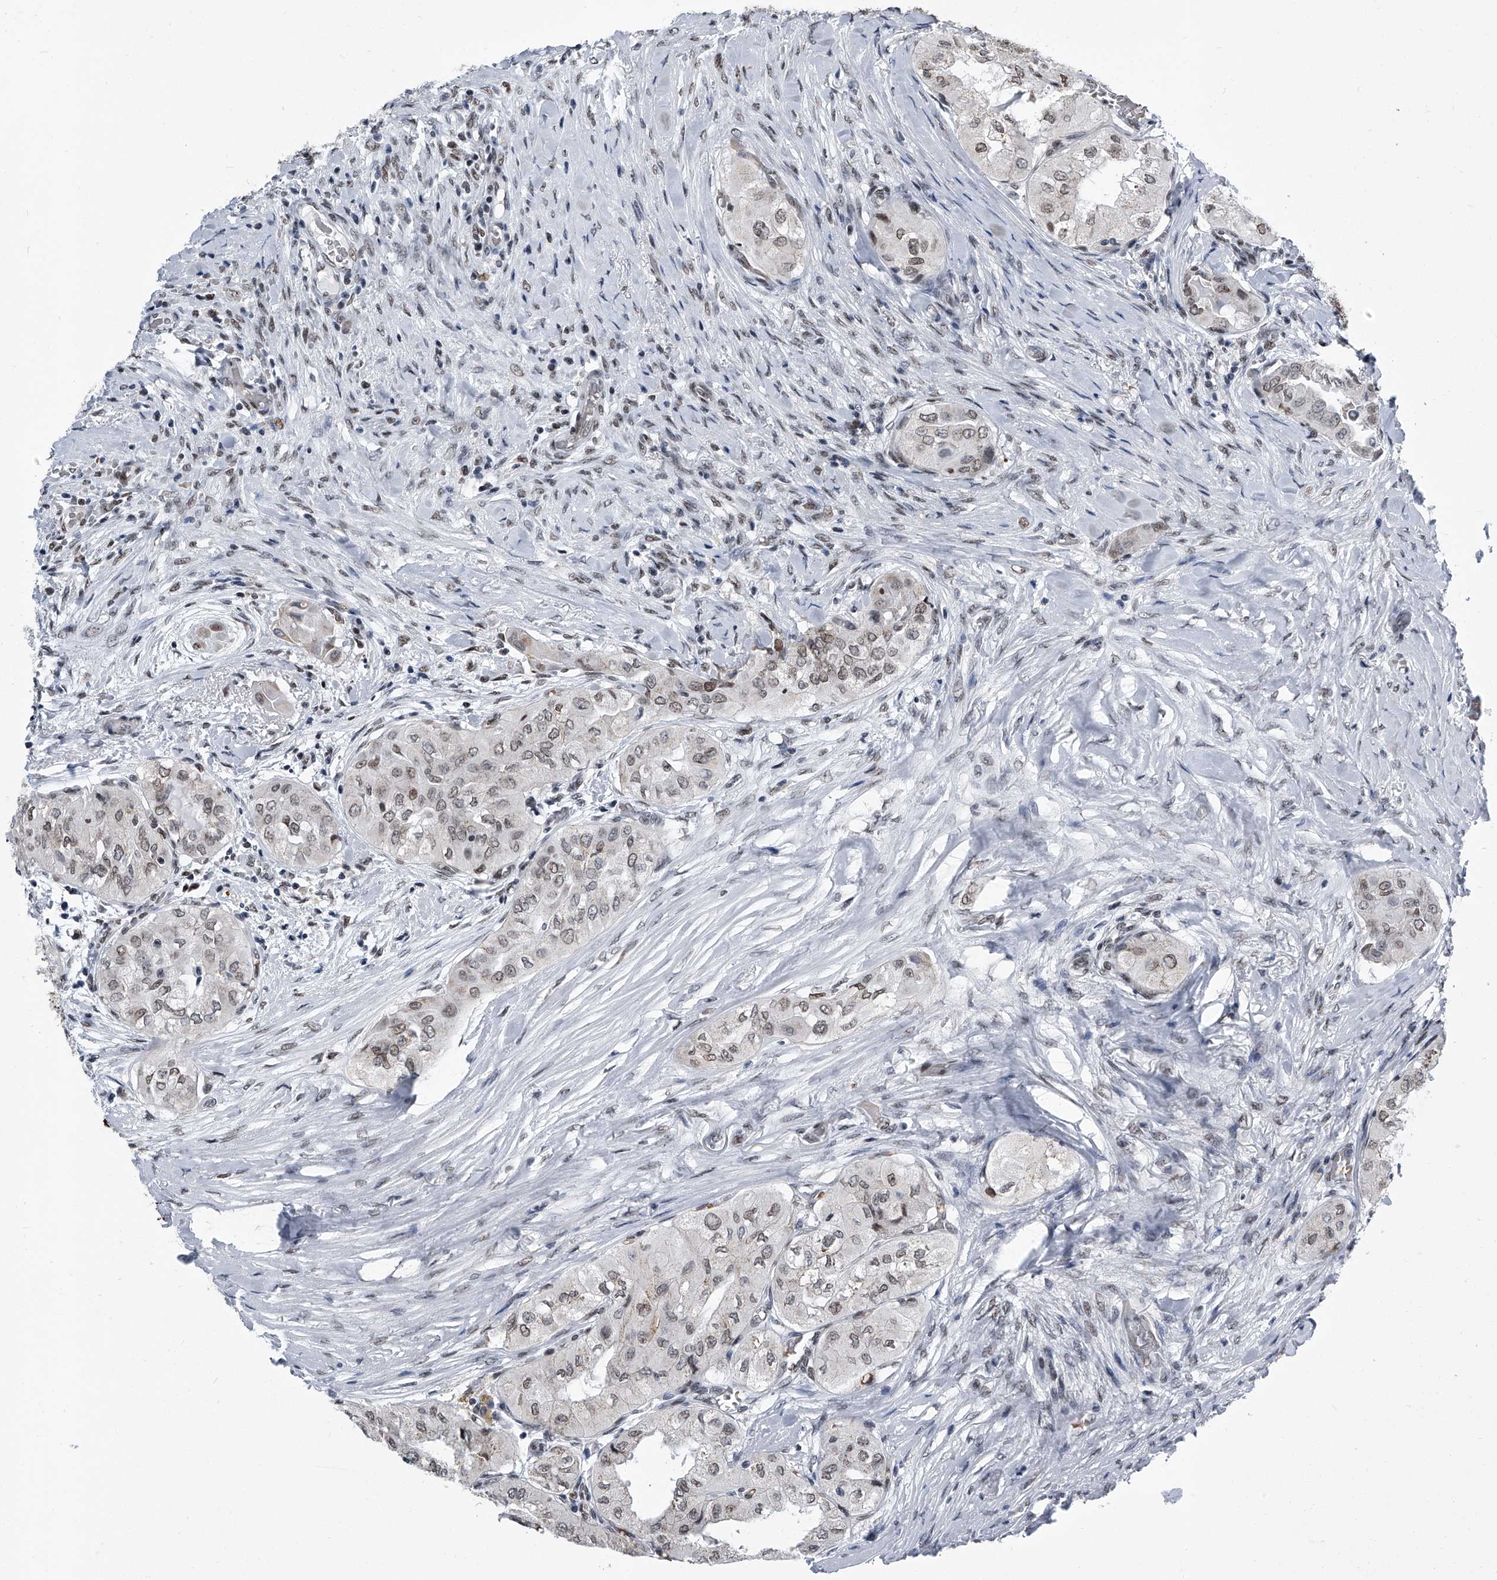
{"staining": {"intensity": "weak", "quantity": ">75%", "location": "nuclear"}, "tissue": "thyroid cancer", "cell_type": "Tumor cells", "image_type": "cancer", "snomed": [{"axis": "morphology", "description": "Papillary adenocarcinoma, NOS"}, {"axis": "topography", "description": "Thyroid gland"}], "caption": "Papillary adenocarcinoma (thyroid) stained with DAB (3,3'-diaminobenzidine) IHC reveals low levels of weak nuclear expression in approximately >75% of tumor cells.", "gene": "SIM2", "patient": {"sex": "female", "age": 59}}